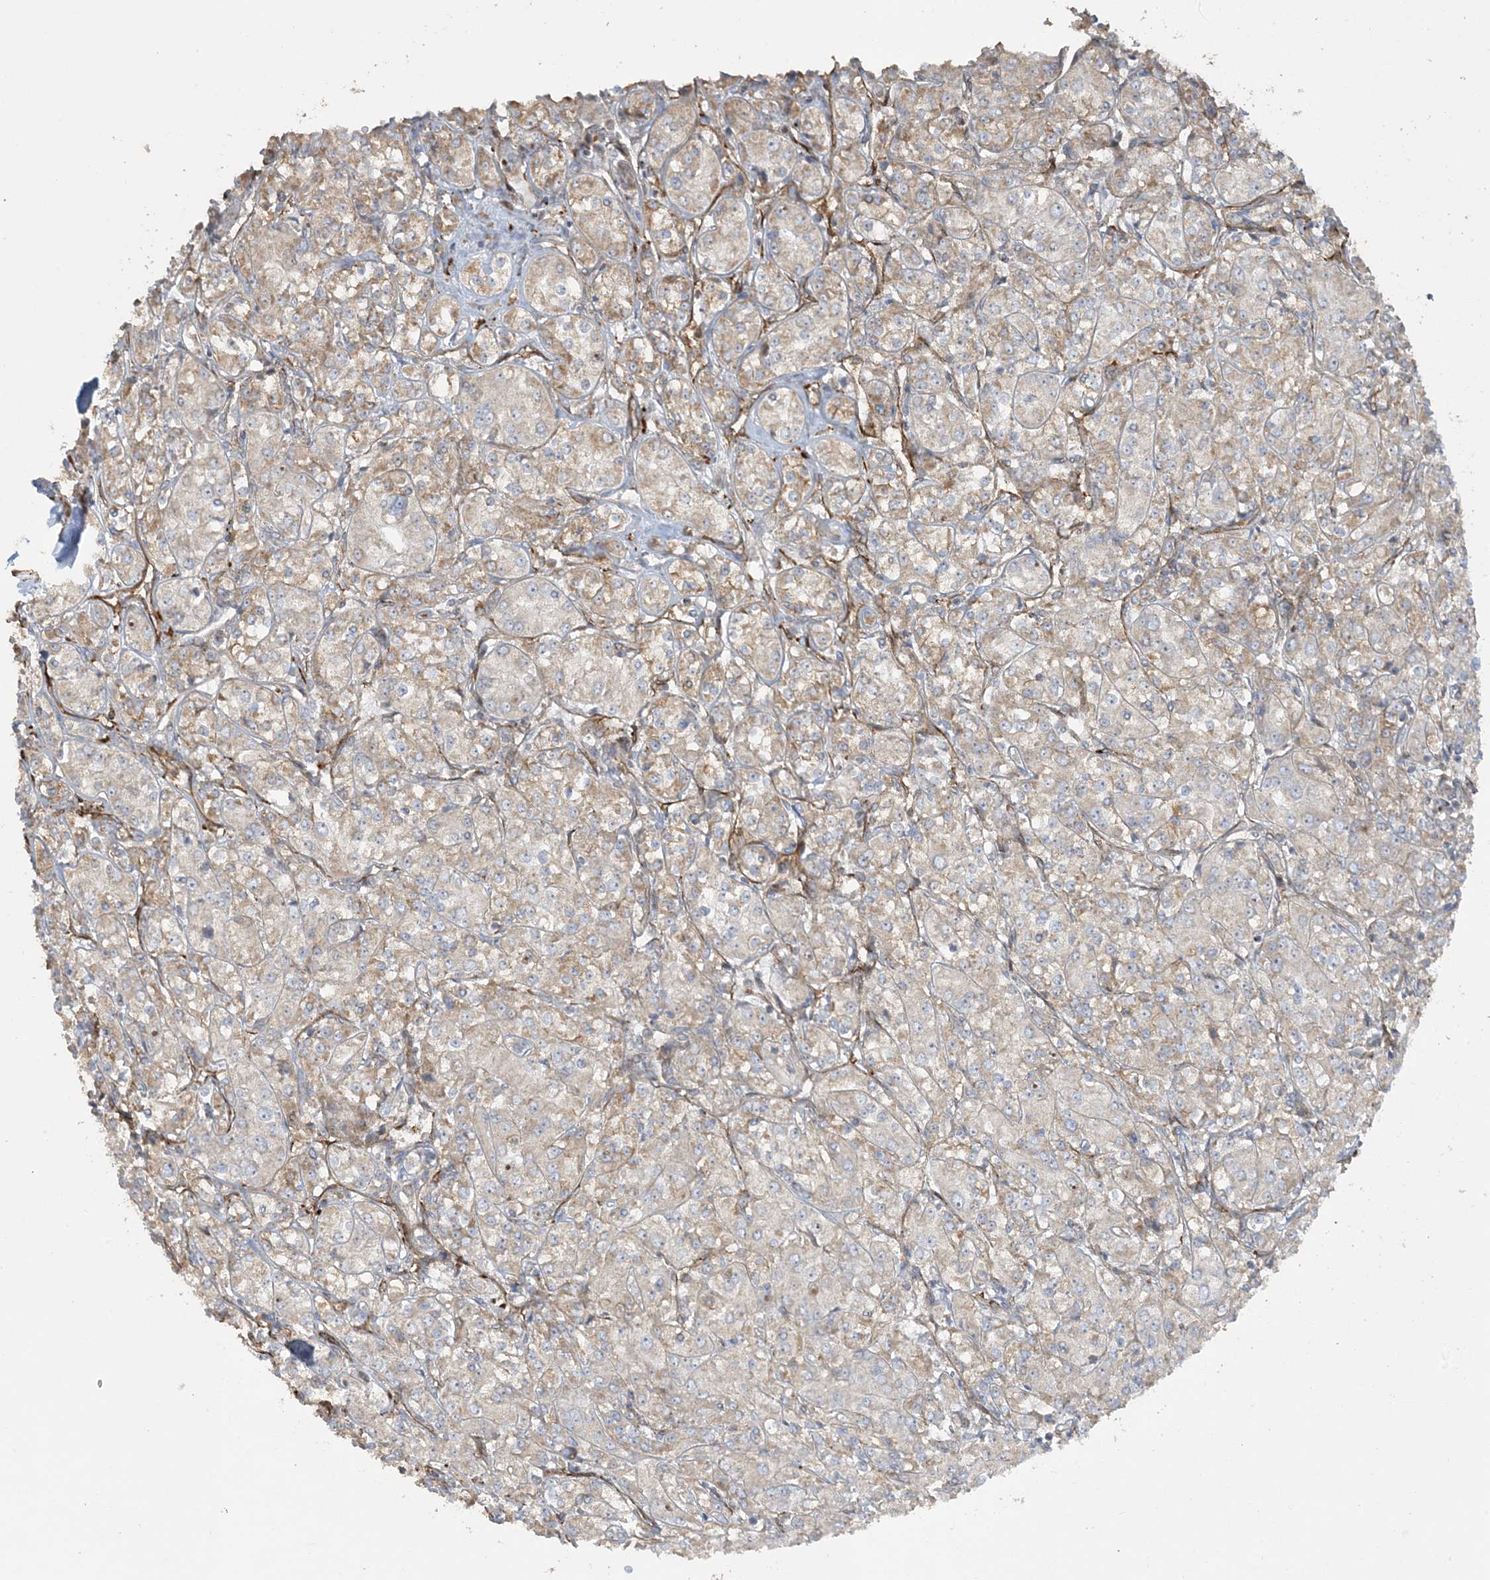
{"staining": {"intensity": "moderate", "quantity": "25%-75%", "location": "cytoplasmic/membranous"}, "tissue": "renal cancer", "cell_type": "Tumor cells", "image_type": "cancer", "snomed": [{"axis": "morphology", "description": "Adenocarcinoma, NOS"}, {"axis": "topography", "description": "Kidney"}], "caption": "High-power microscopy captured an immunohistochemistry histopathology image of renal cancer, revealing moderate cytoplasmic/membranous staining in about 25%-75% of tumor cells.", "gene": "AGA", "patient": {"sex": "male", "age": 77}}